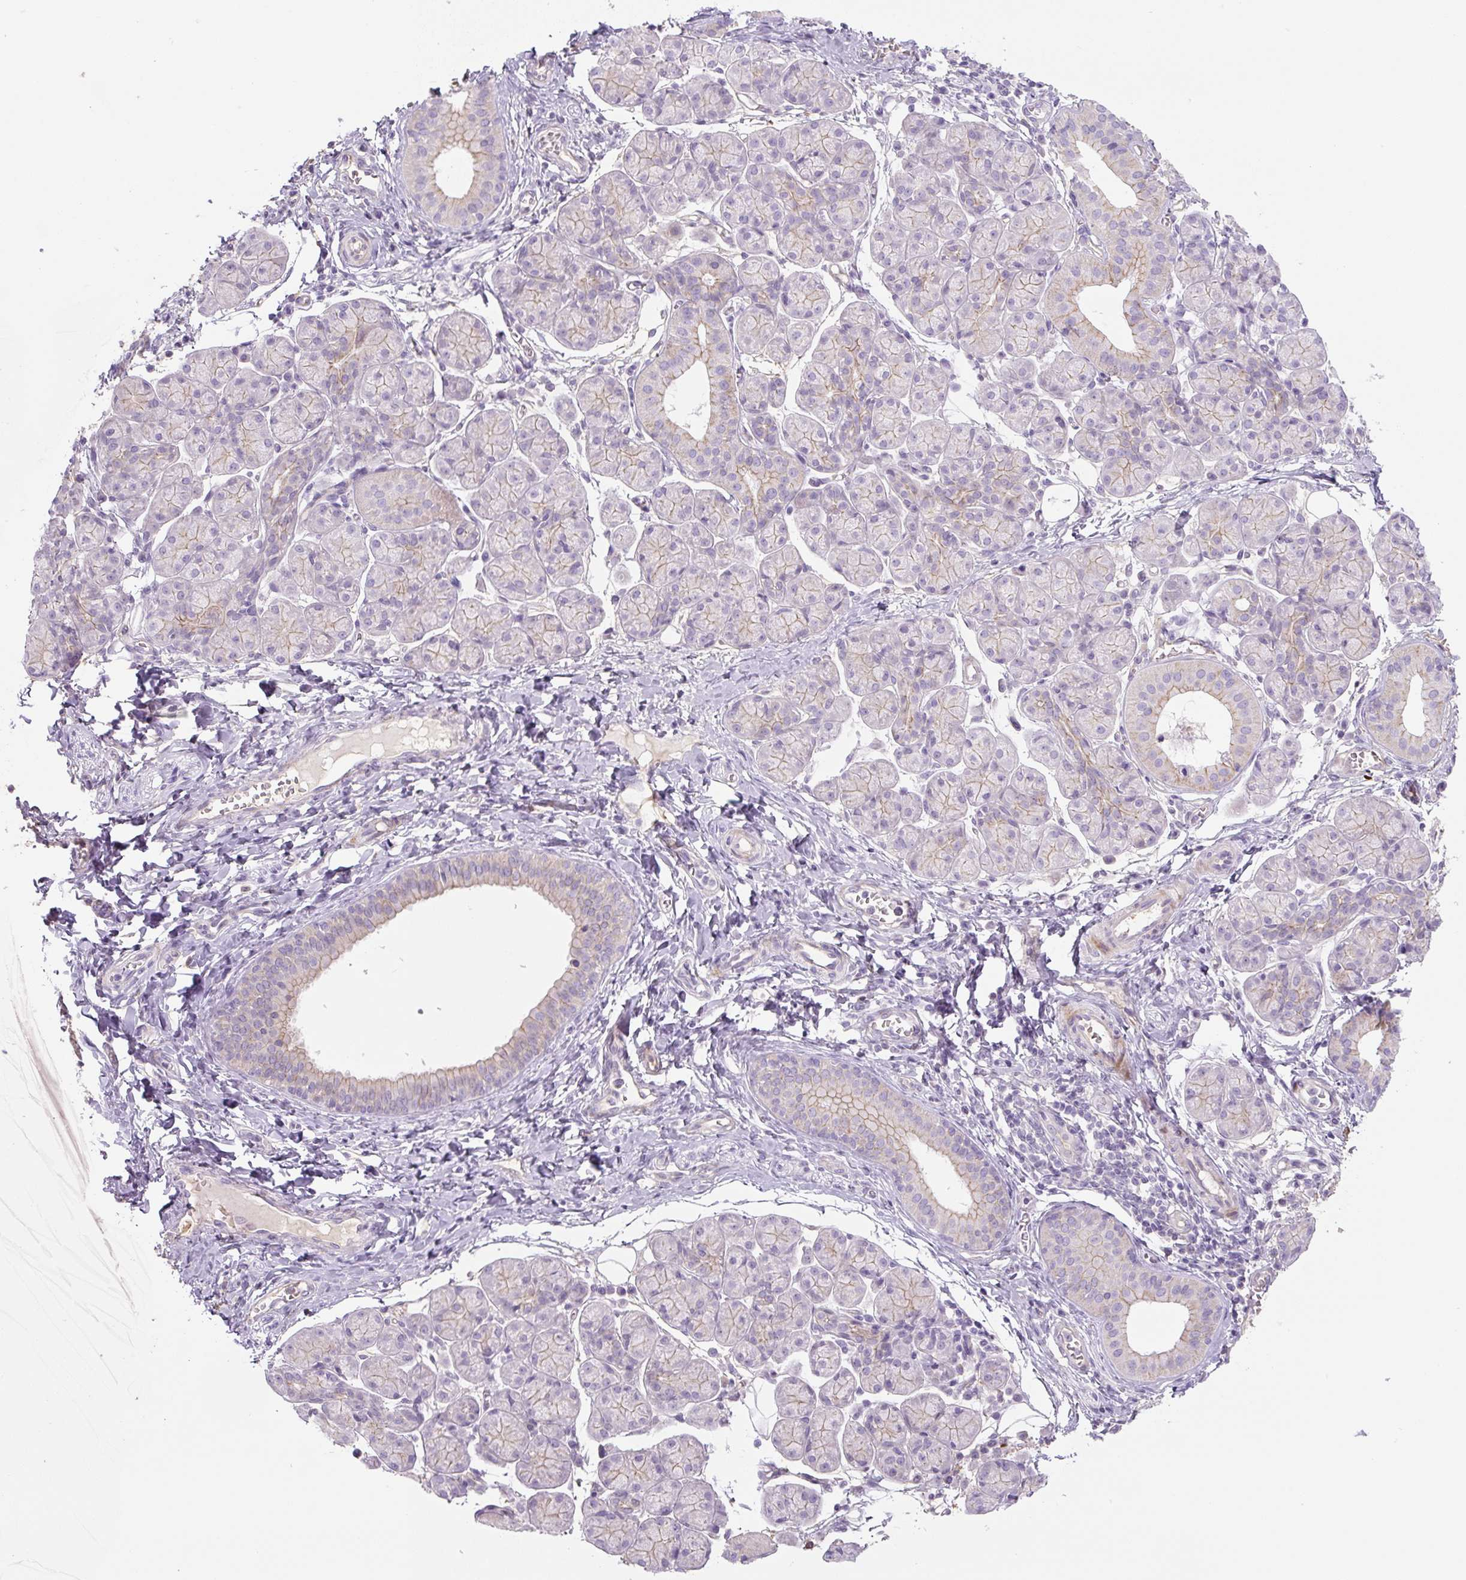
{"staining": {"intensity": "weak", "quantity": "25%-75%", "location": "cytoplasmic/membranous"}, "tissue": "salivary gland", "cell_type": "Glandular cells", "image_type": "normal", "snomed": [{"axis": "morphology", "description": "Normal tissue, NOS"}, {"axis": "morphology", "description": "Inflammation, NOS"}, {"axis": "topography", "description": "Lymph node"}, {"axis": "topography", "description": "Salivary gland"}], "caption": "An immunohistochemistry histopathology image of normal tissue is shown. Protein staining in brown labels weak cytoplasmic/membranous positivity in salivary gland within glandular cells.", "gene": "PRM1", "patient": {"sex": "male", "age": 3}}